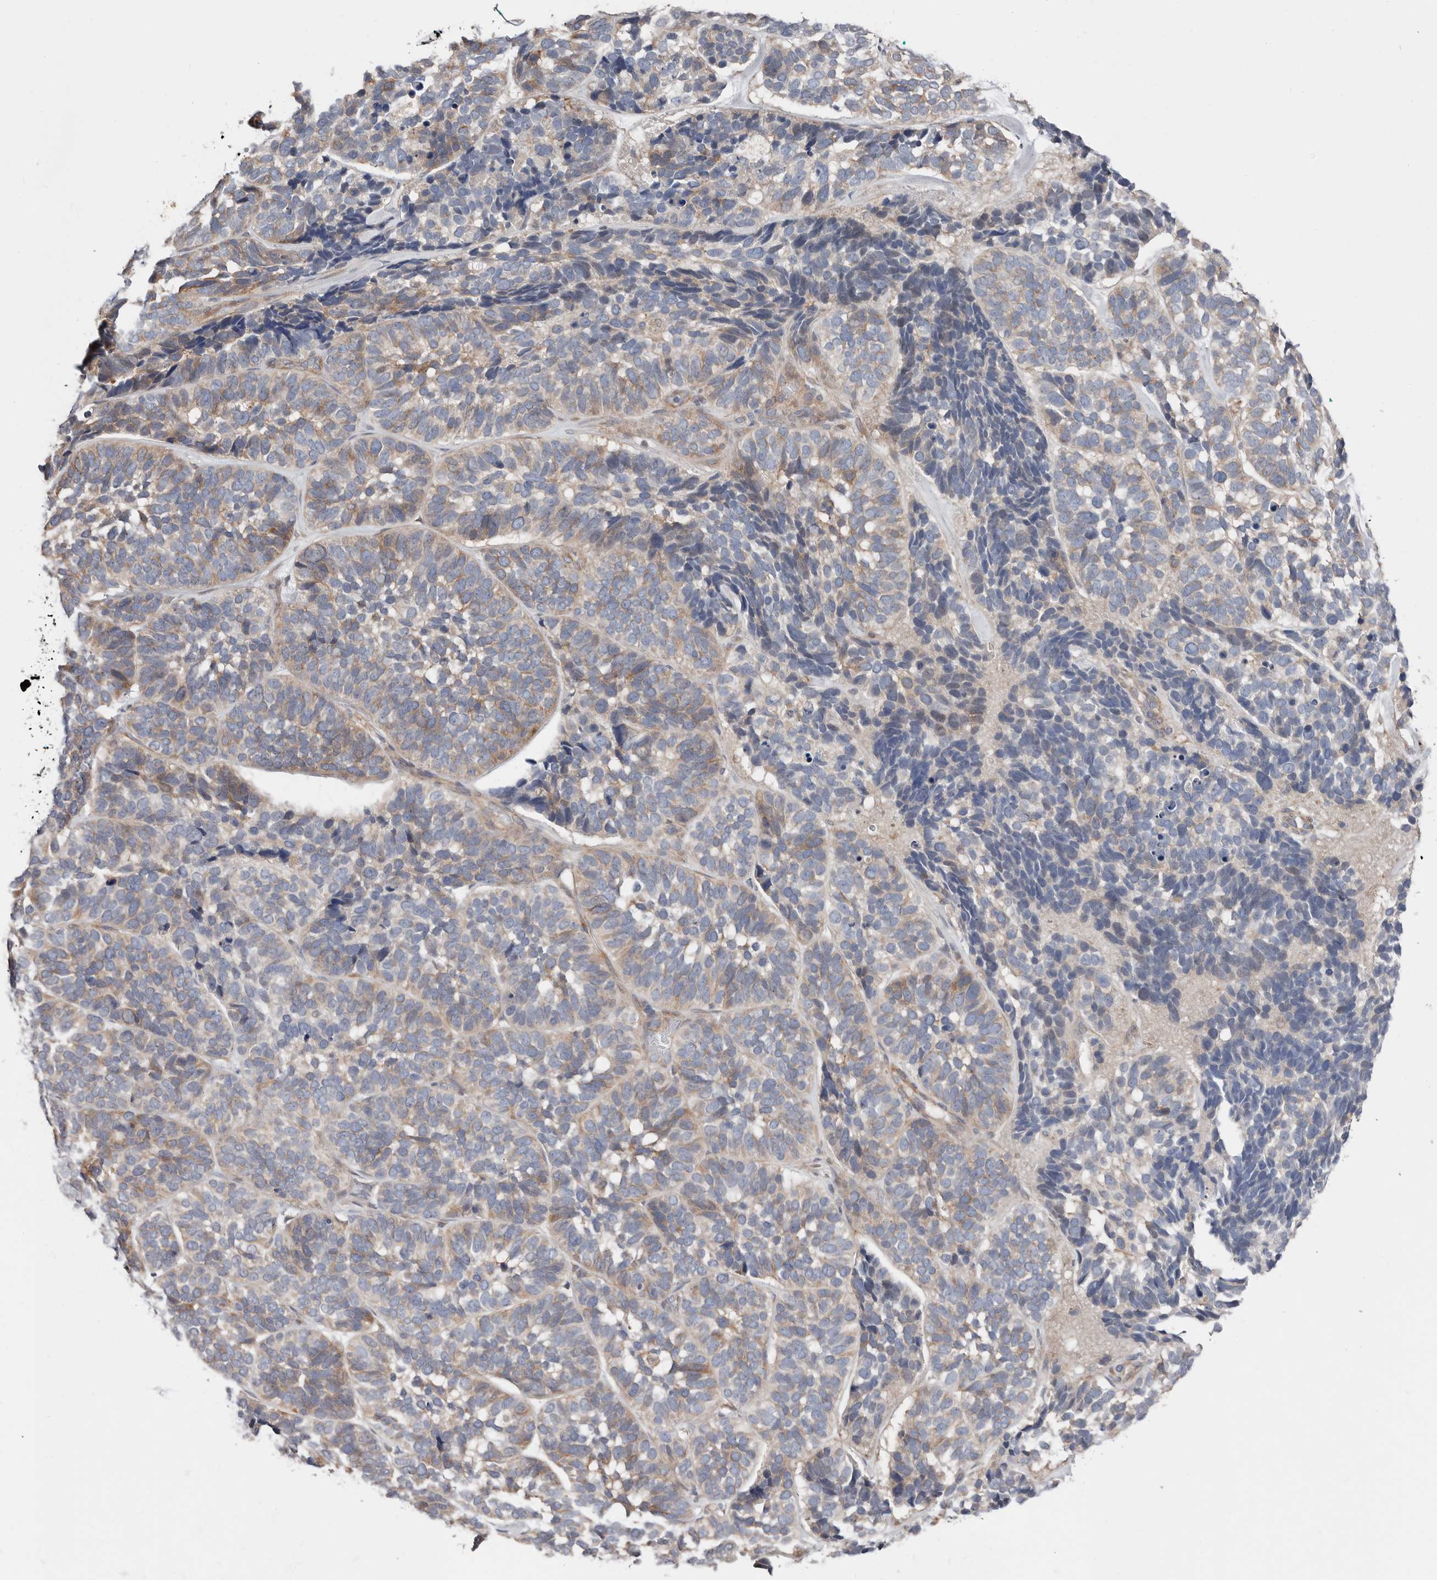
{"staining": {"intensity": "weak", "quantity": "25%-75%", "location": "cytoplasmic/membranous"}, "tissue": "skin cancer", "cell_type": "Tumor cells", "image_type": "cancer", "snomed": [{"axis": "morphology", "description": "Basal cell carcinoma"}, {"axis": "topography", "description": "Skin"}], "caption": "The image shows staining of skin cancer (basal cell carcinoma), revealing weak cytoplasmic/membranous protein positivity (brown color) within tumor cells.", "gene": "ASRGL1", "patient": {"sex": "male", "age": 62}}